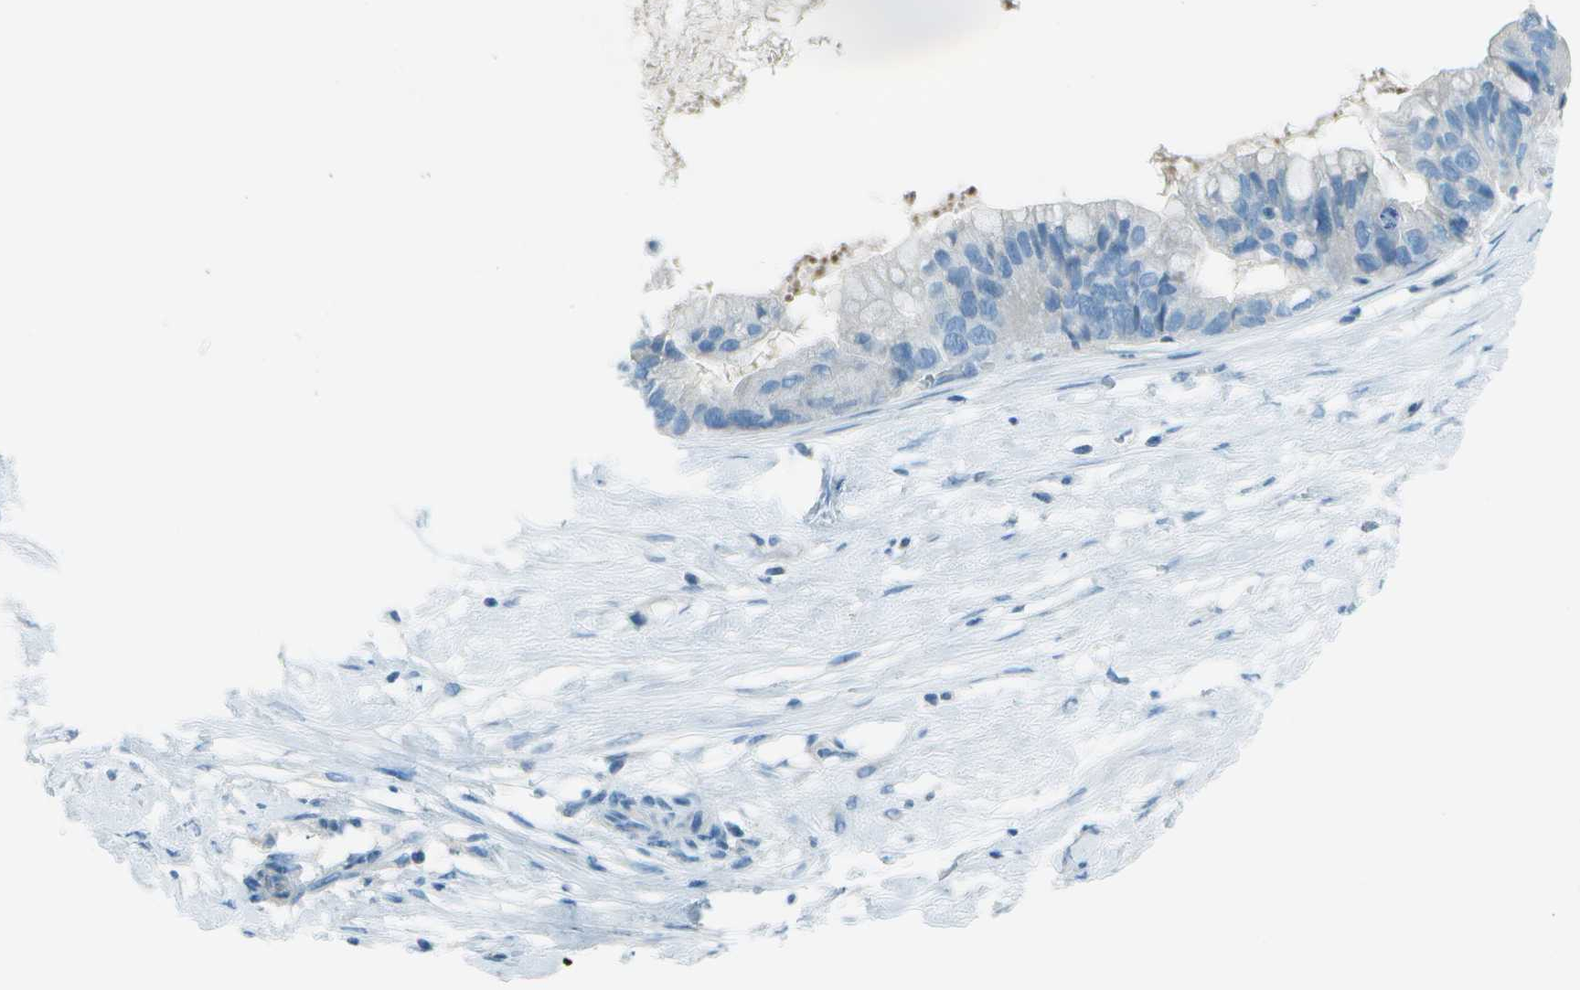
{"staining": {"intensity": "negative", "quantity": "none", "location": "none"}, "tissue": "ovarian cancer", "cell_type": "Tumor cells", "image_type": "cancer", "snomed": [{"axis": "morphology", "description": "Cystadenocarcinoma, mucinous, NOS"}, {"axis": "topography", "description": "Ovary"}], "caption": "Micrograph shows no protein staining in tumor cells of ovarian mucinous cystadenocarcinoma tissue. Nuclei are stained in blue.", "gene": "FGF1", "patient": {"sex": "female", "age": 80}}